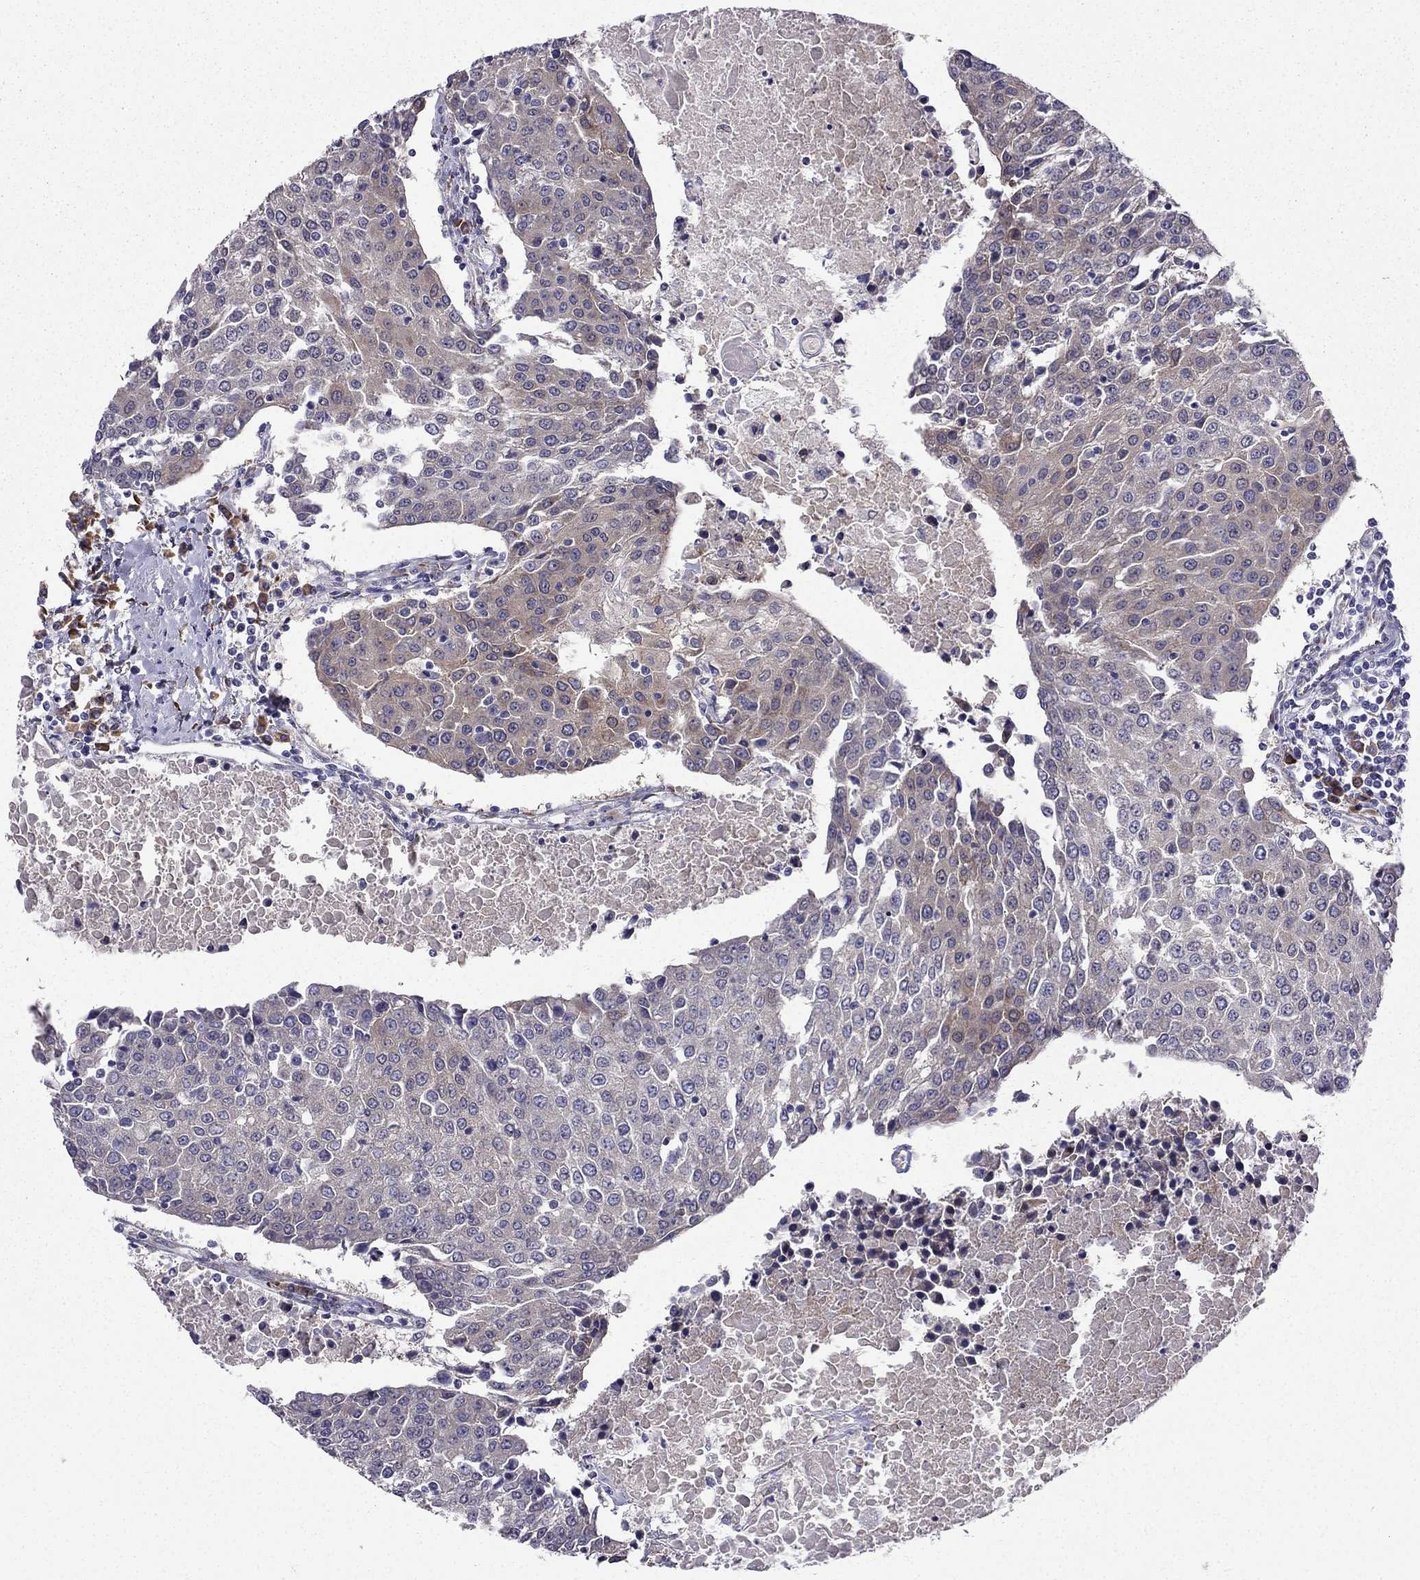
{"staining": {"intensity": "weak", "quantity": "<25%", "location": "cytoplasmic/membranous"}, "tissue": "urothelial cancer", "cell_type": "Tumor cells", "image_type": "cancer", "snomed": [{"axis": "morphology", "description": "Urothelial carcinoma, High grade"}, {"axis": "topography", "description": "Urinary bladder"}], "caption": "High power microscopy image of an immunohistochemistry micrograph of urothelial cancer, revealing no significant staining in tumor cells.", "gene": "ARHGEF28", "patient": {"sex": "female", "age": 85}}